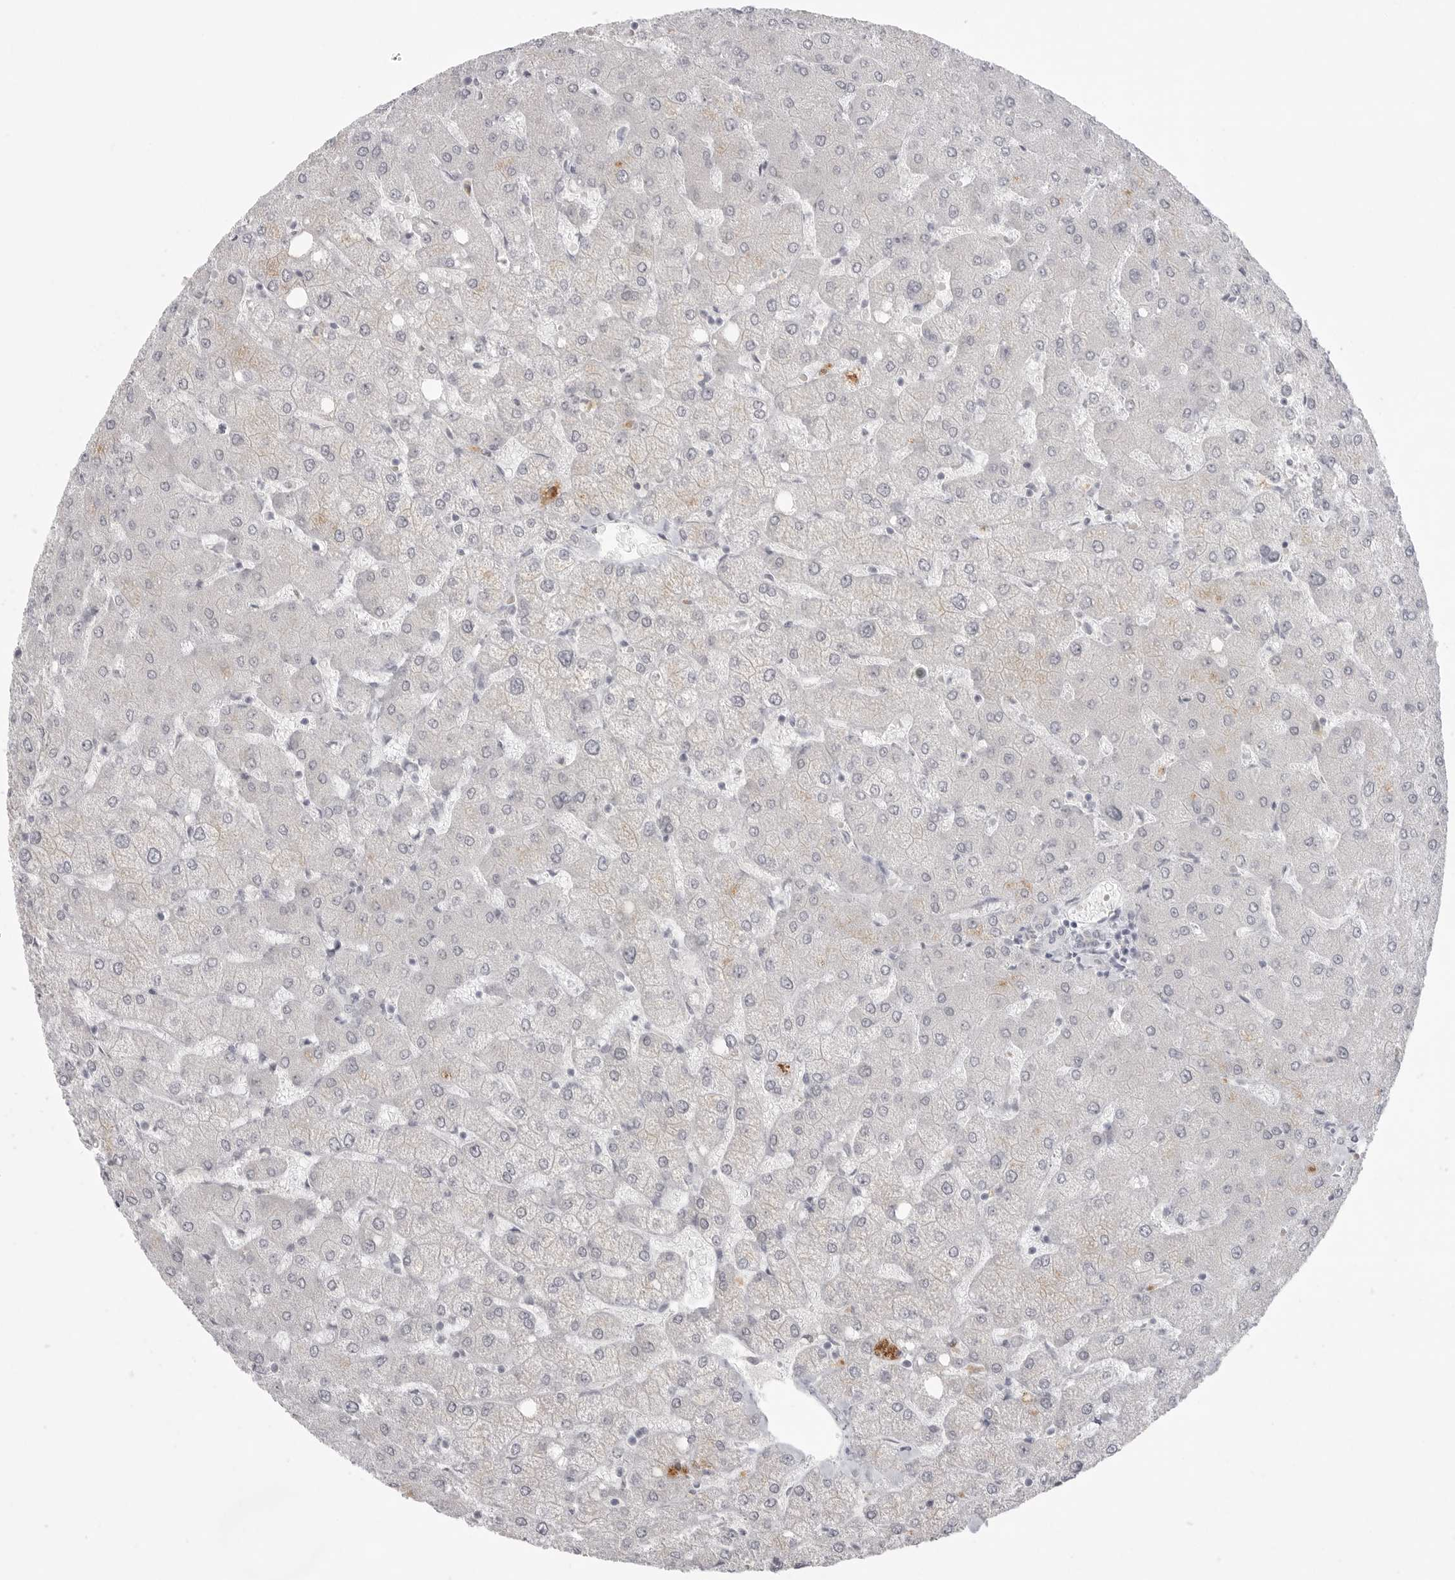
{"staining": {"intensity": "negative", "quantity": "none", "location": "none"}, "tissue": "liver", "cell_type": "Cholangiocytes", "image_type": "normal", "snomed": [{"axis": "morphology", "description": "Normal tissue, NOS"}, {"axis": "topography", "description": "Liver"}], "caption": "This is an immunohistochemistry photomicrograph of unremarkable liver. There is no staining in cholangiocytes.", "gene": "TCTN3", "patient": {"sex": "female", "age": 54}}